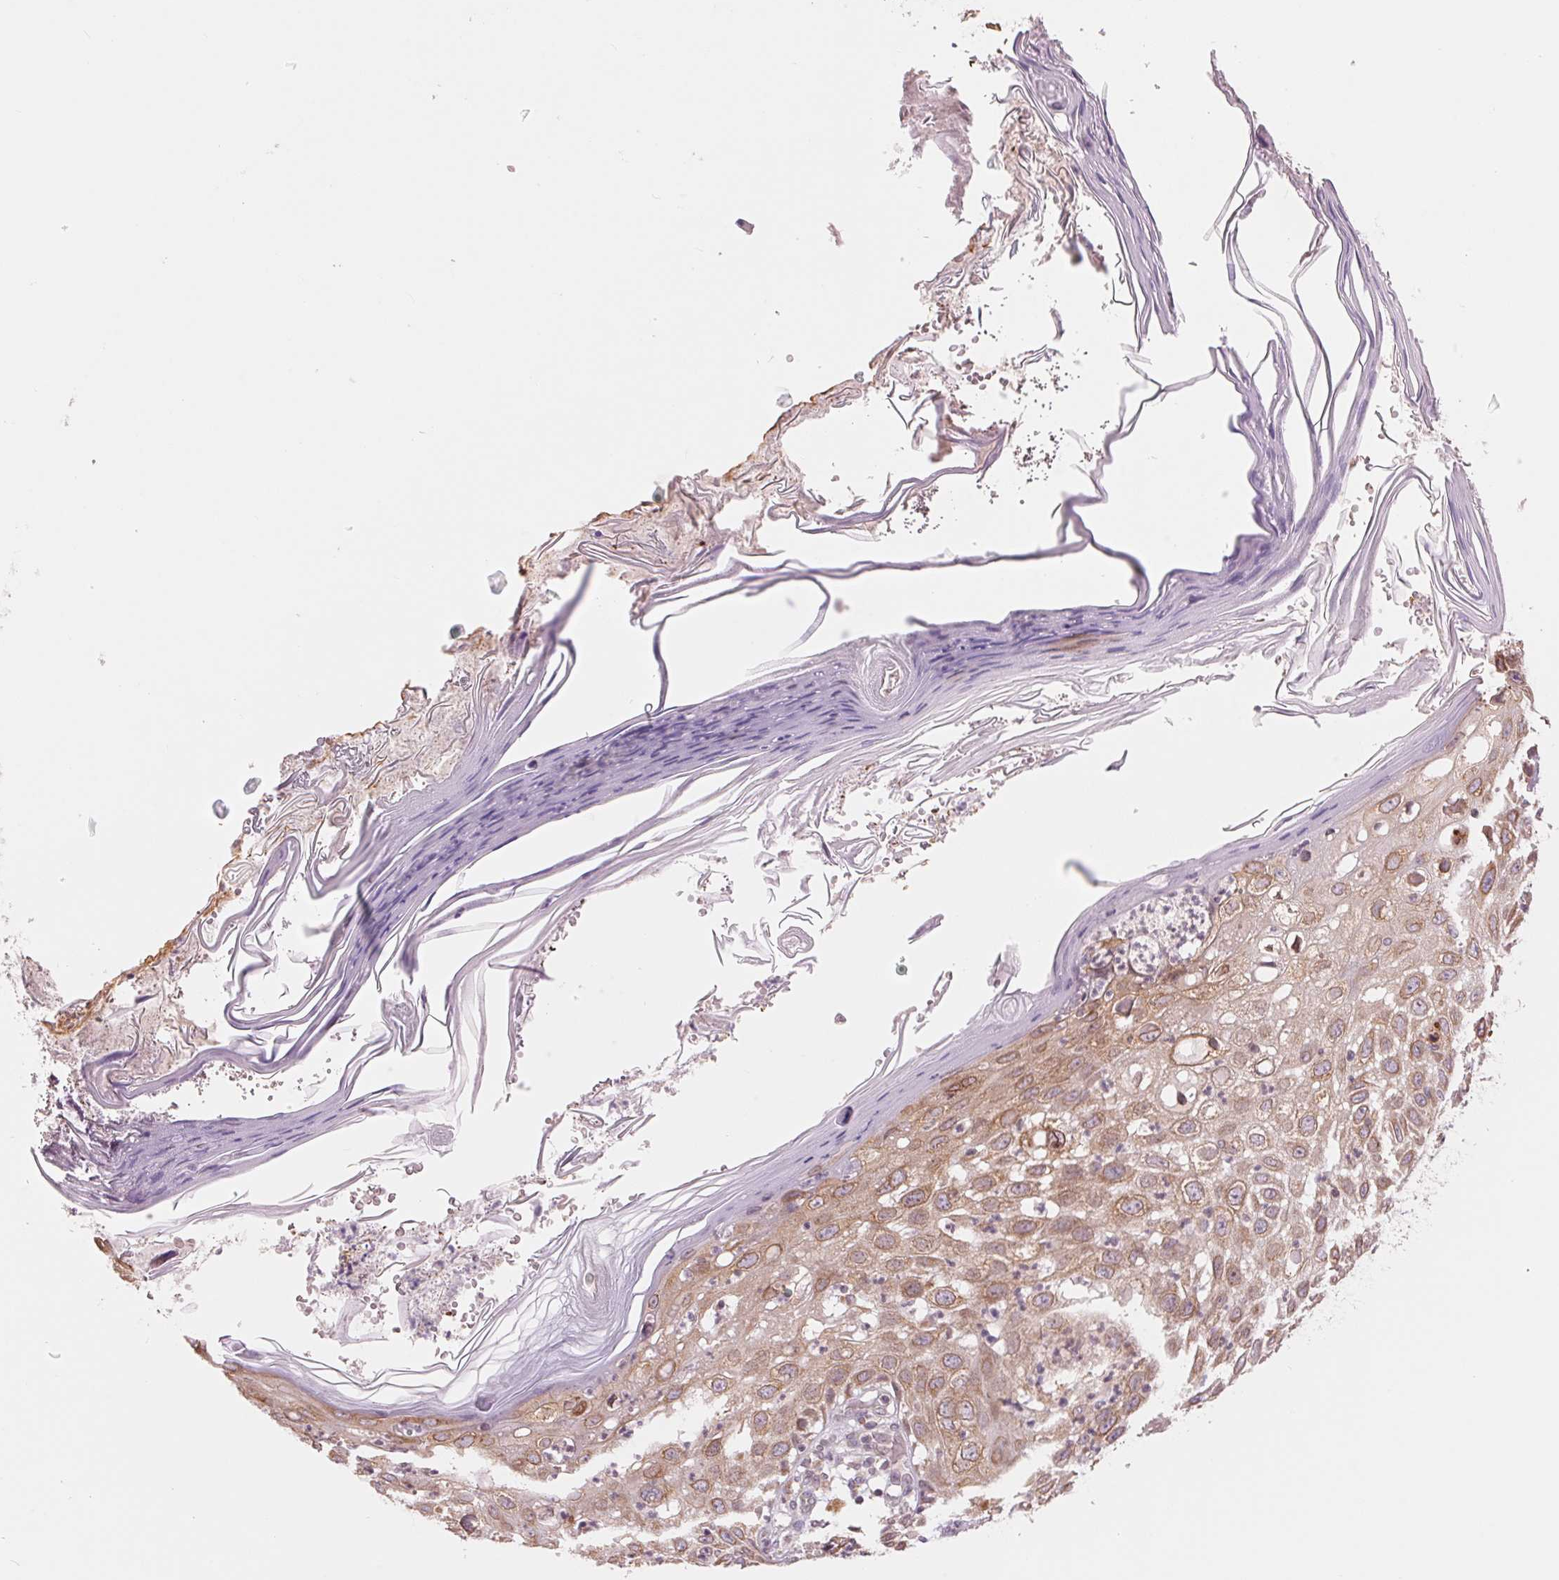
{"staining": {"intensity": "weak", "quantity": ">75%", "location": "cytoplasmic/membranous"}, "tissue": "skin cancer", "cell_type": "Tumor cells", "image_type": "cancer", "snomed": [{"axis": "morphology", "description": "Squamous cell carcinoma, NOS"}, {"axis": "topography", "description": "Skin"}], "caption": "Protein expression by immunohistochemistry reveals weak cytoplasmic/membranous positivity in approximately >75% of tumor cells in squamous cell carcinoma (skin). Using DAB (3,3'-diaminobenzidine) (brown) and hematoxylin (blue) stains, captured at high magnification using brightfield microscopy.", "gene": "TECR", "patient": {"sex": "female", "age": 87}}